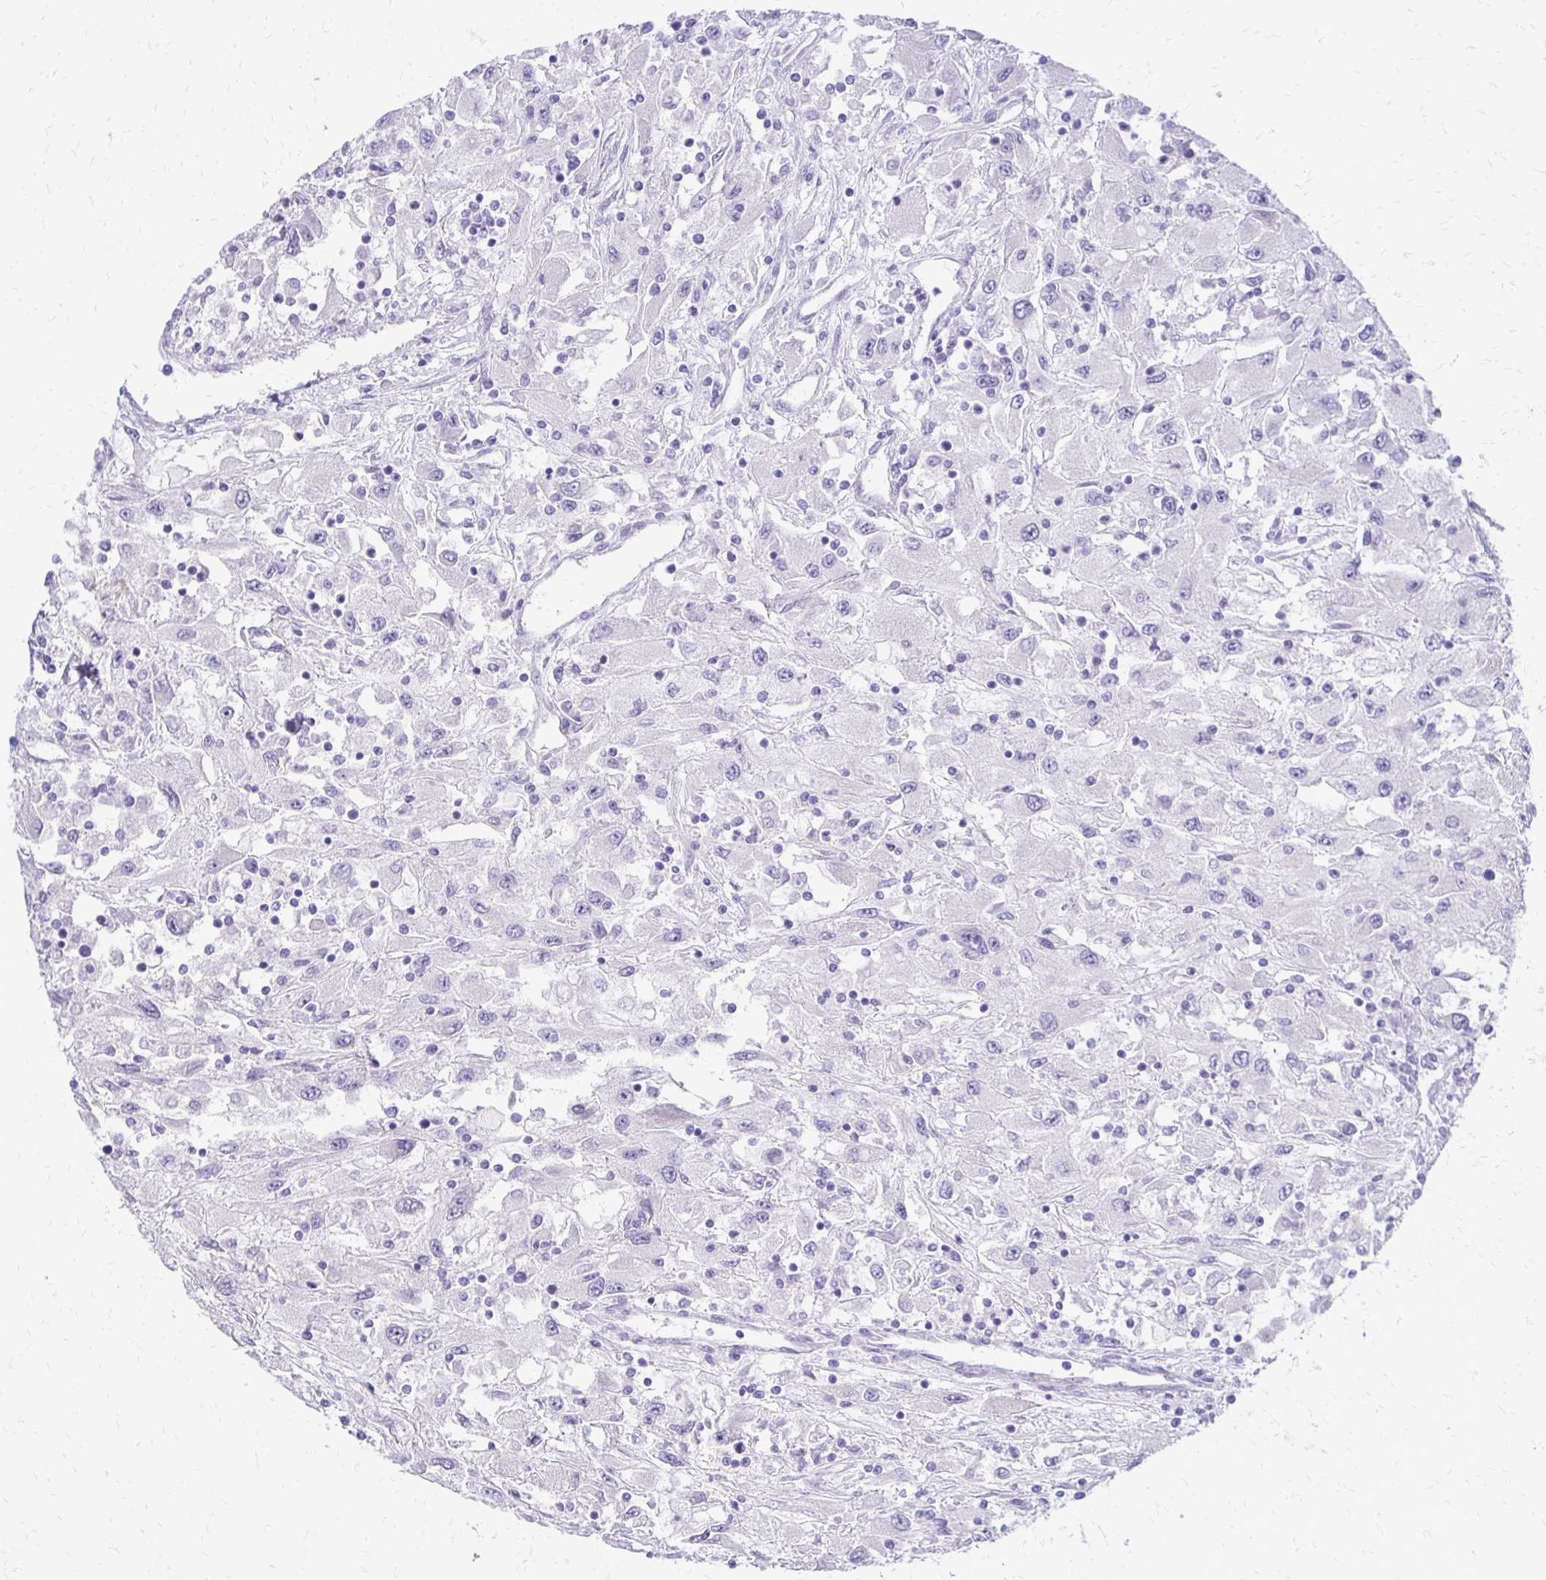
{"staining": {"intensity": "negative", "quantity": "none", "location": "none"}, "tissue": "renal cancer", "cell_type": "Tumor cells", "image_type": "cancer", "snomed": [{"axis": "morphology", "description": "Adenocarcinoma, NOS"}, {"axis": "topography", "description": "Kidney"}], "caption": "Renal cancer was stained to show a protein in brown. There is no significant positivity in tumor cells.", "gene": "EPYC", "patient": {"sex": "female", "age": 67}}